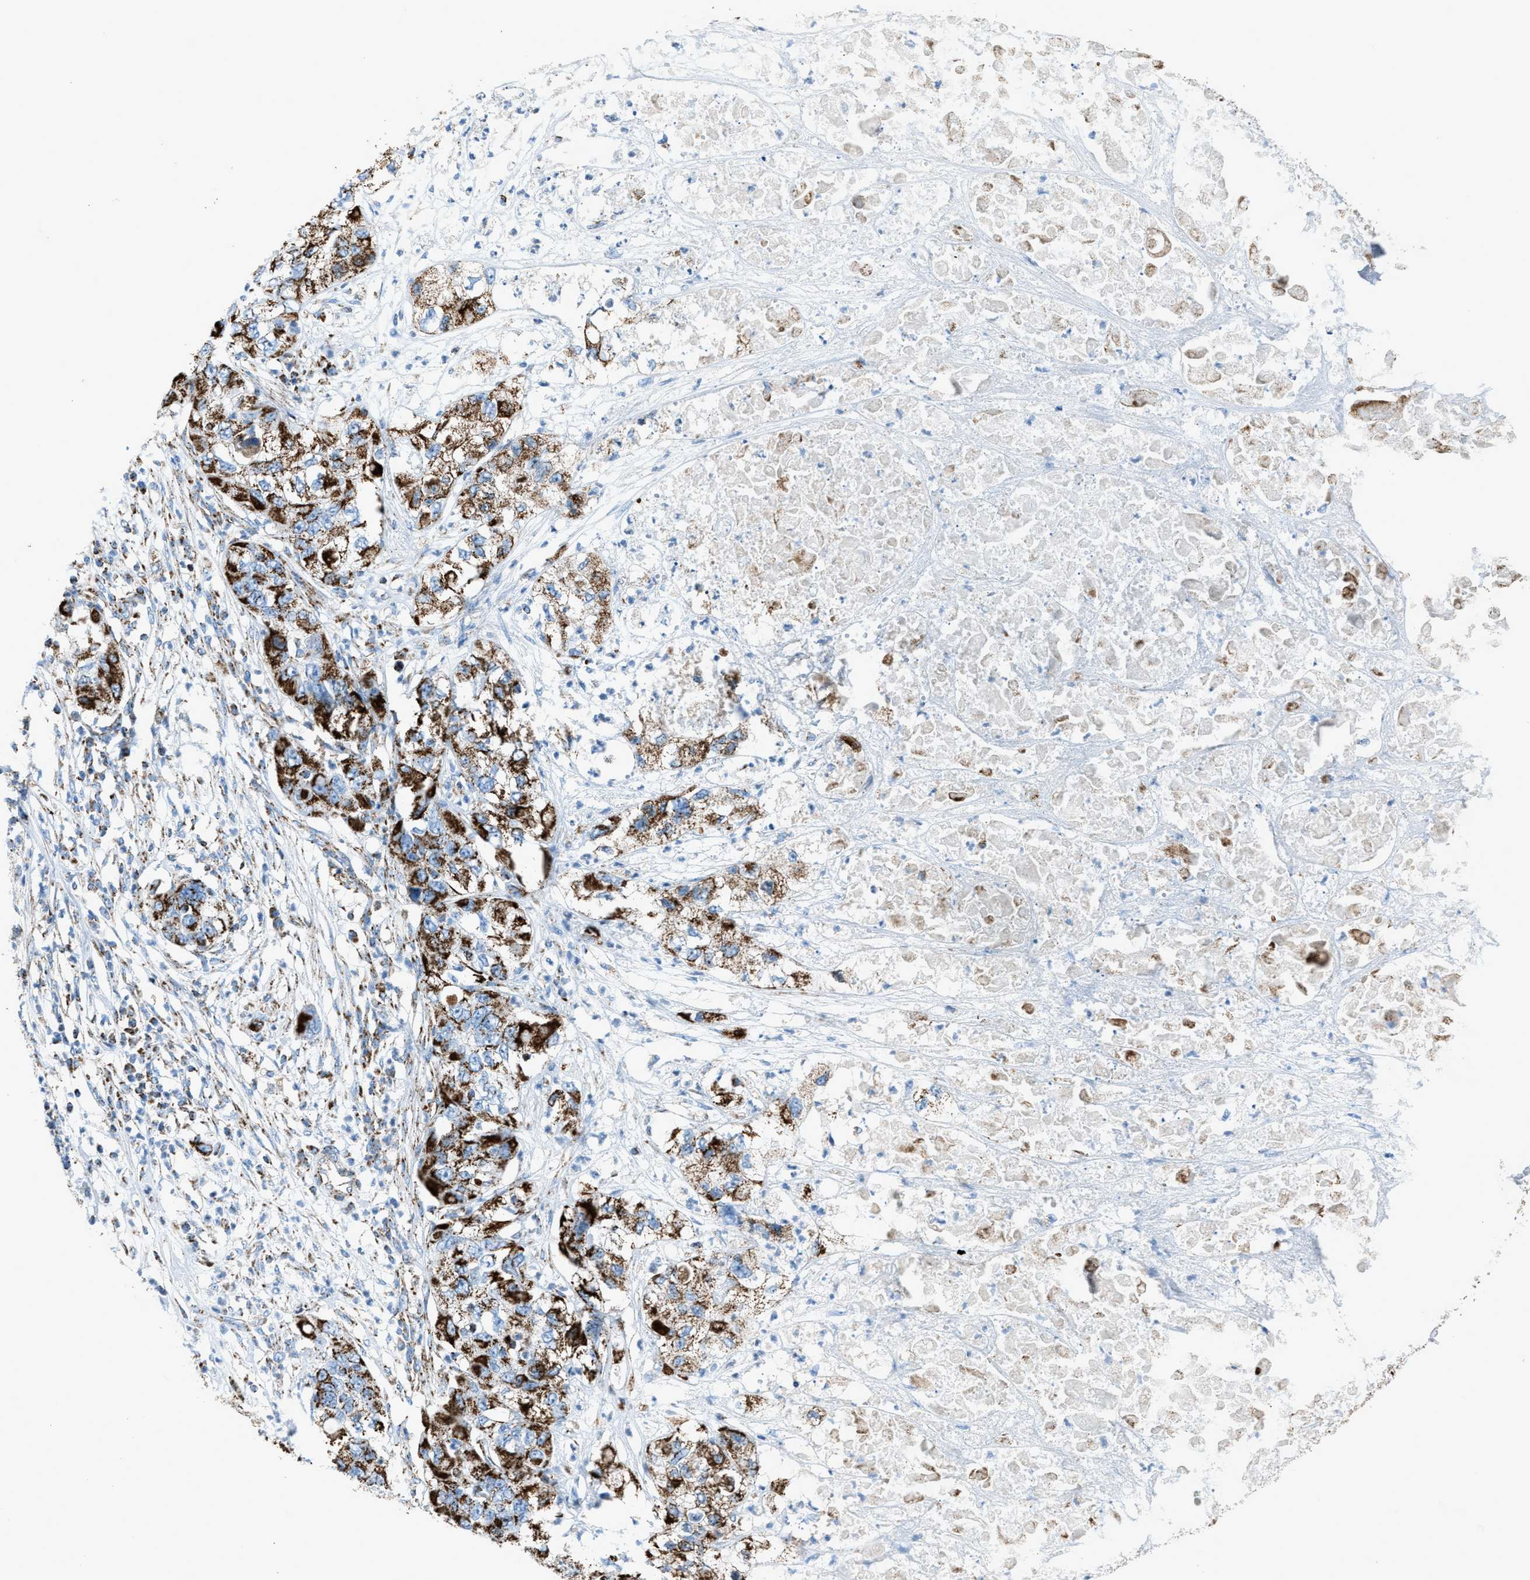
{"staining": {"intensity": "strong", "quantity": ">75%", "location": "cytoplasmic/membranous"}, "tissue": "pancreatic cancer", "cell_type": "Tumor cells", "image_type": "cancer", "snomed": [{"axis": "morphology", "description": "Adenocarcinoma, NOS"}, {"axis": "topography", "description": "Pancreas"}], "caption": "Strong cytoplasmic/membranous positivity is present in about >75% of tumor cells in pancreatic cancer.", "gene": "MDH2", "patient": {"sex": "female", "age": 78}}